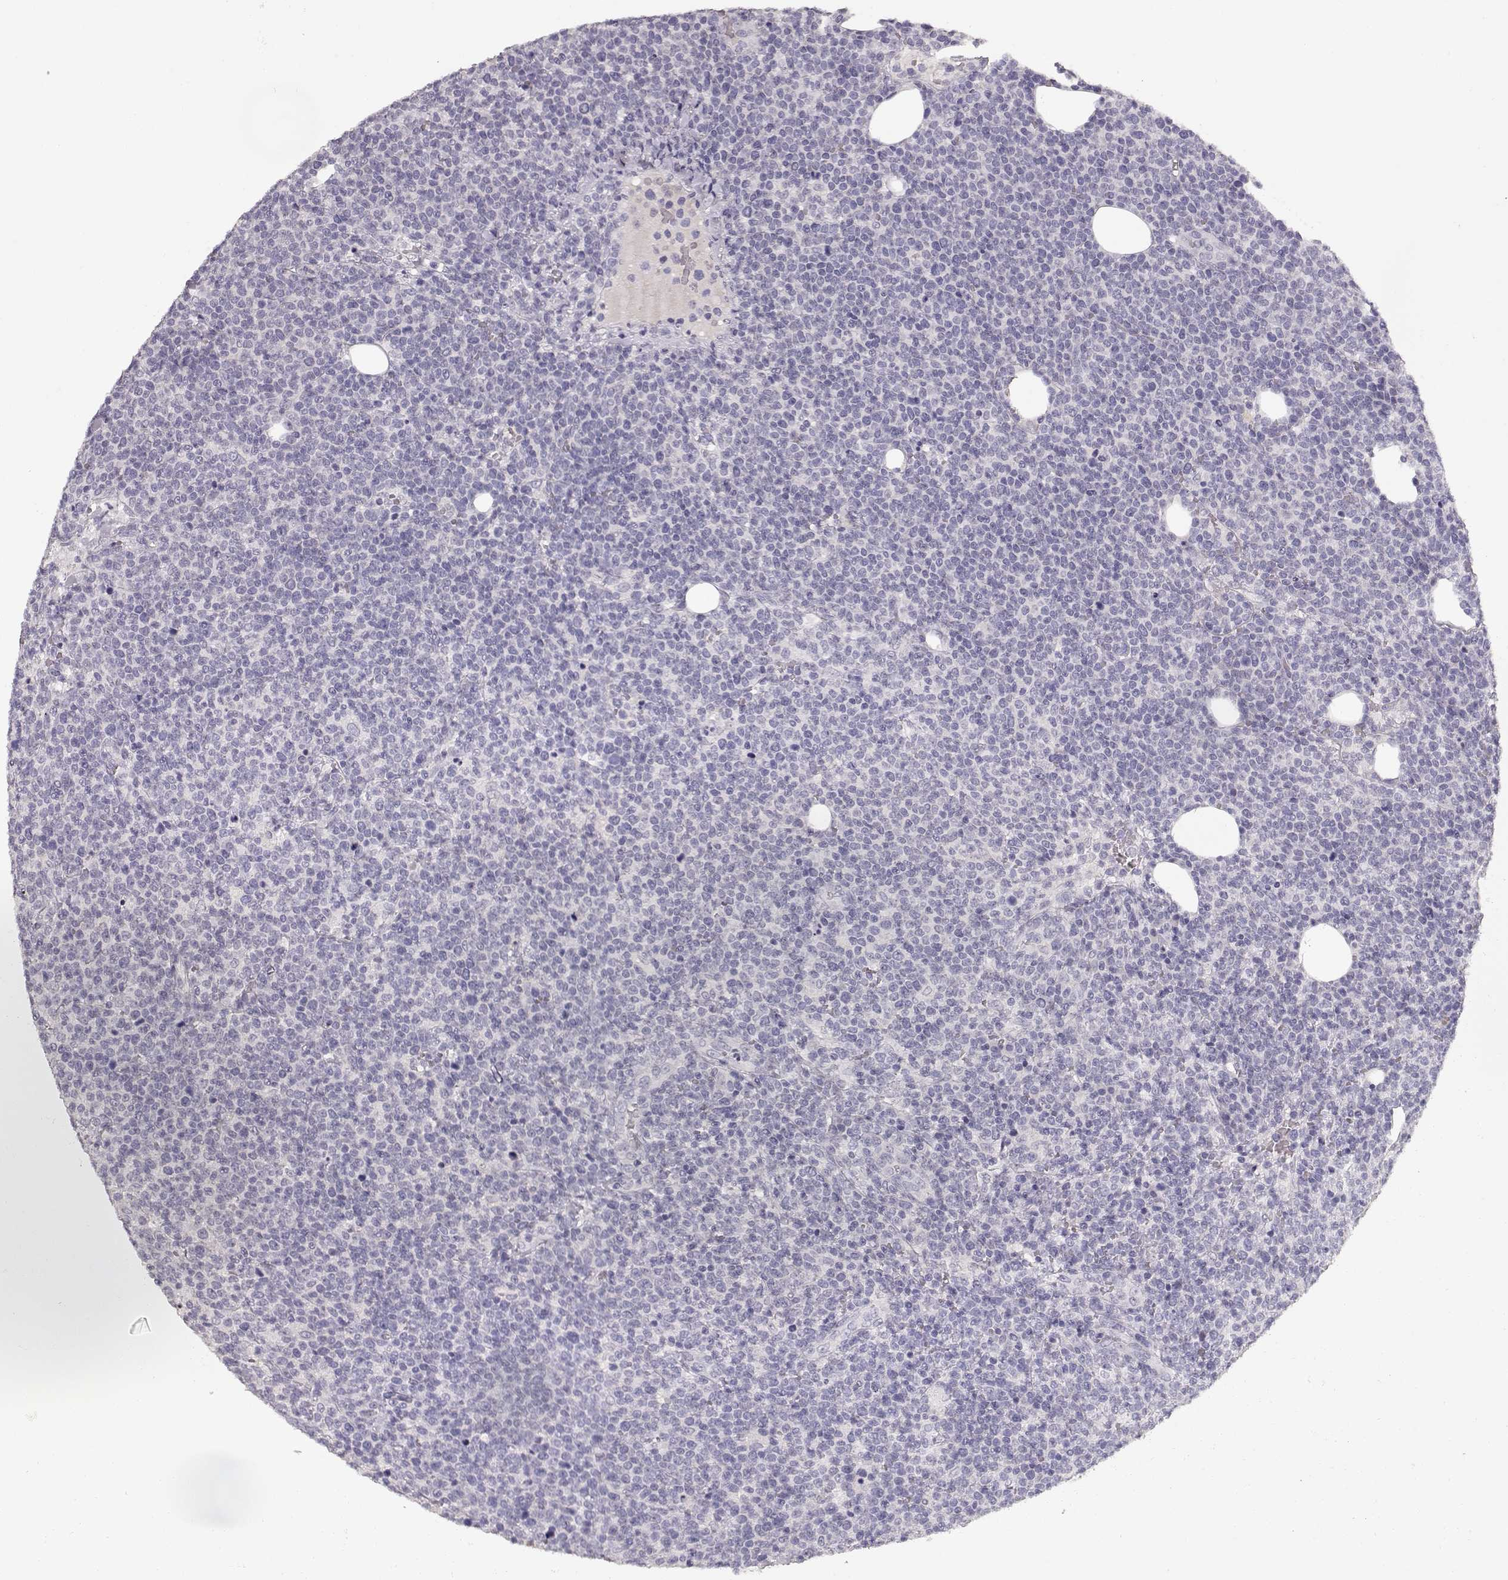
{"staining": {"intensity": "negative", "quantity": "none", "location": "none"}, "tissue": "lymphoma", "cell_type": "Tumor cells", "image_type": "cancer", "snomed": [{"axis": "morphology", "description": "Malignant lymphoma, non-Hodgkin's type, High grade"}, {"axis": "topography", "description": "Lymph node"}], "caption": "High magnification brightfield microscopy of lymphoma stained with DAB (3,3'-diaminobenzidine) (brown) and counterstained with hematoxylin (blue): tumor cells show no significant expression.", "gene": "TPH2", "patient": {"sex": "male", "age": 61}}